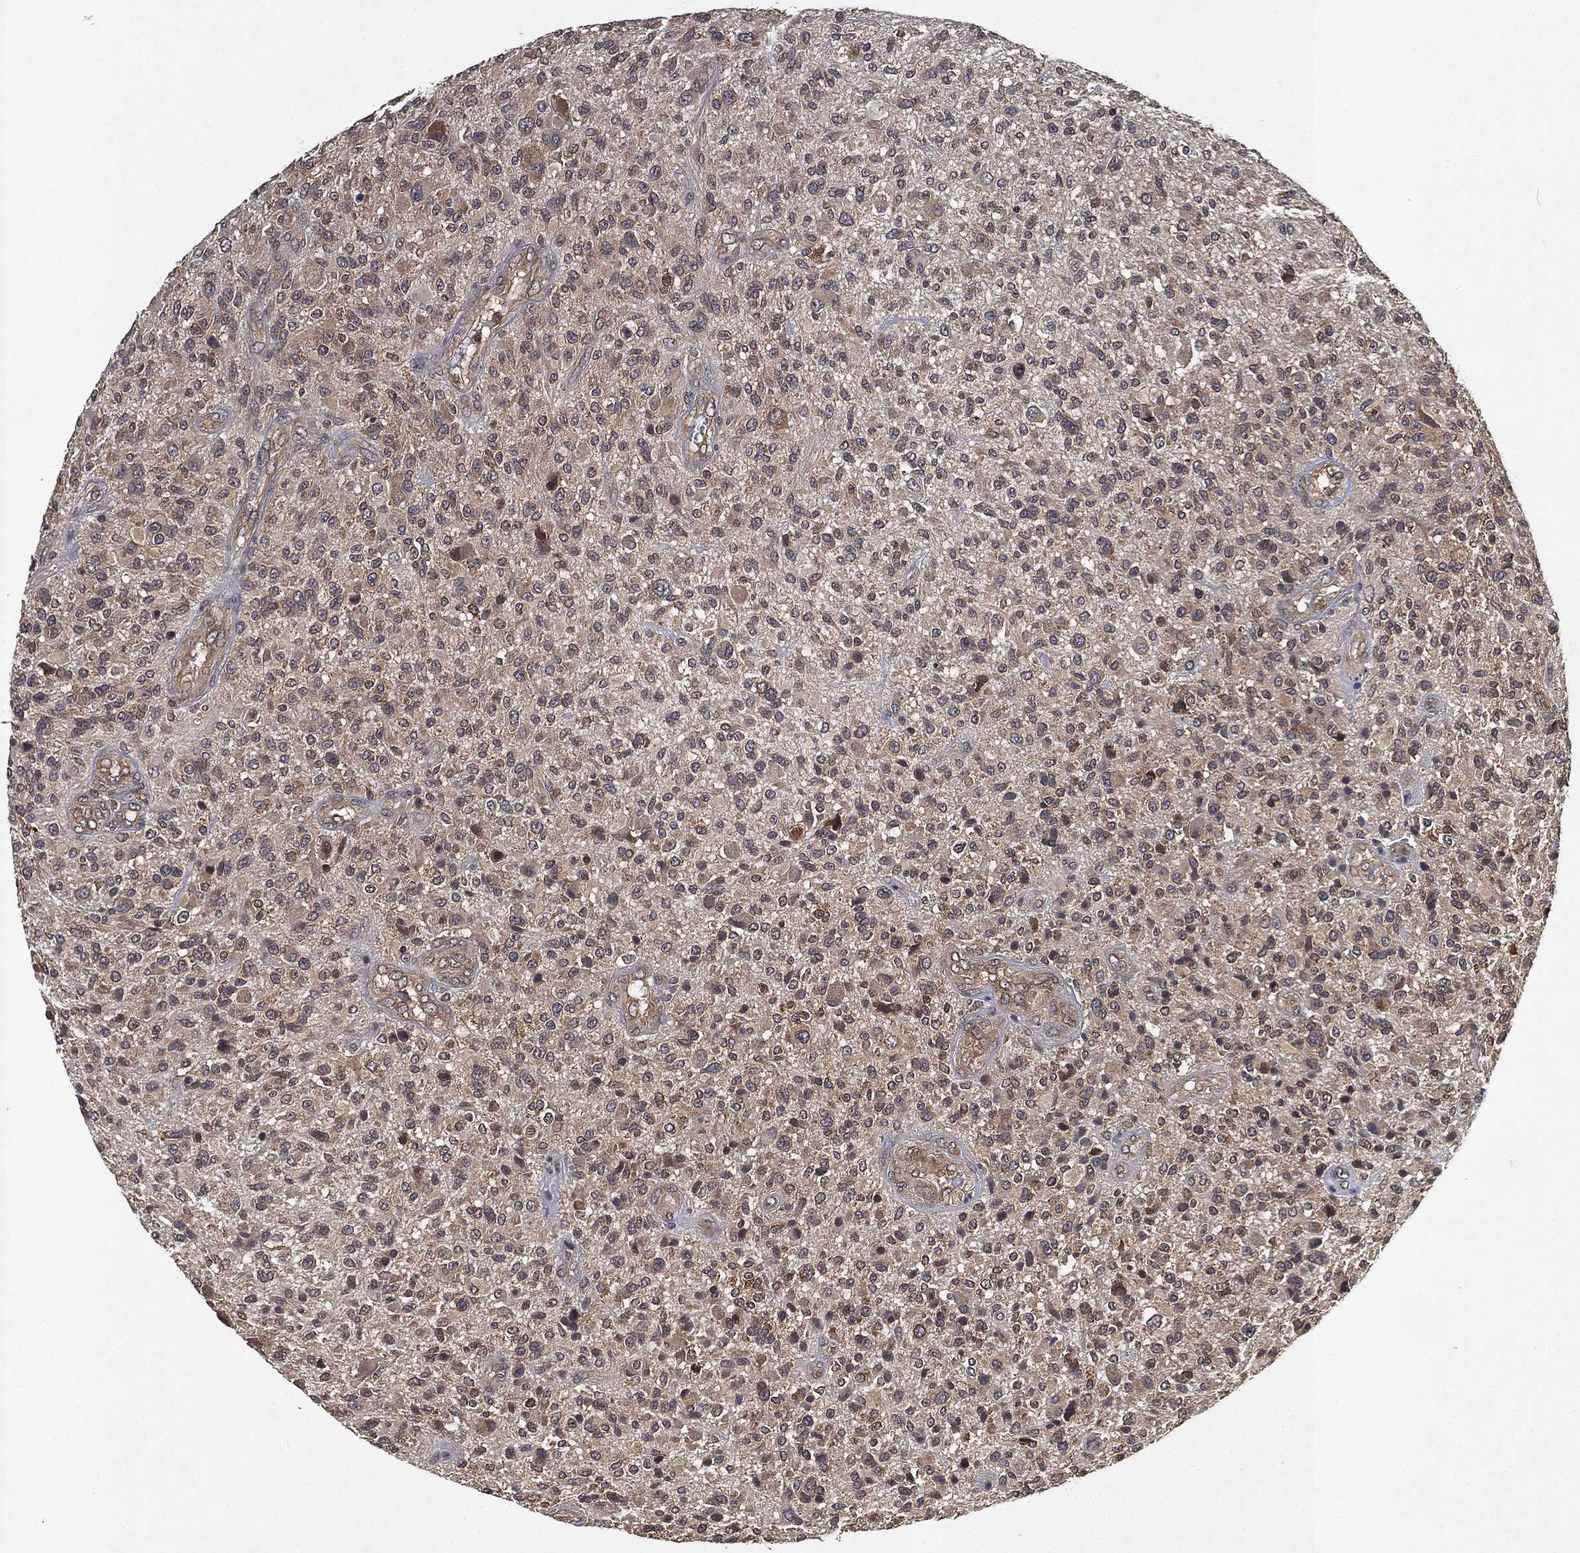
{"staining": {"intensity": "moderate", "quantity": "<25%", "location": "cytoplasmic/membranous"}, "tissue": "glioma", "cell_type": "Tumor cells", "image_type": "cancer", "snomed": [{"axis": "morphology", "description": "Glioma, malignant, High grade"}, {"axis": "topography", "description": "Brain"}], "caption": "Immunohistochemical staining of glioma reveals low levels of moderate cytoplasmic/membranous protein positivity in approximately <25% of tumor cells.", "gene": "UBA5", "patient": {"sex": "male", "age": 47}}